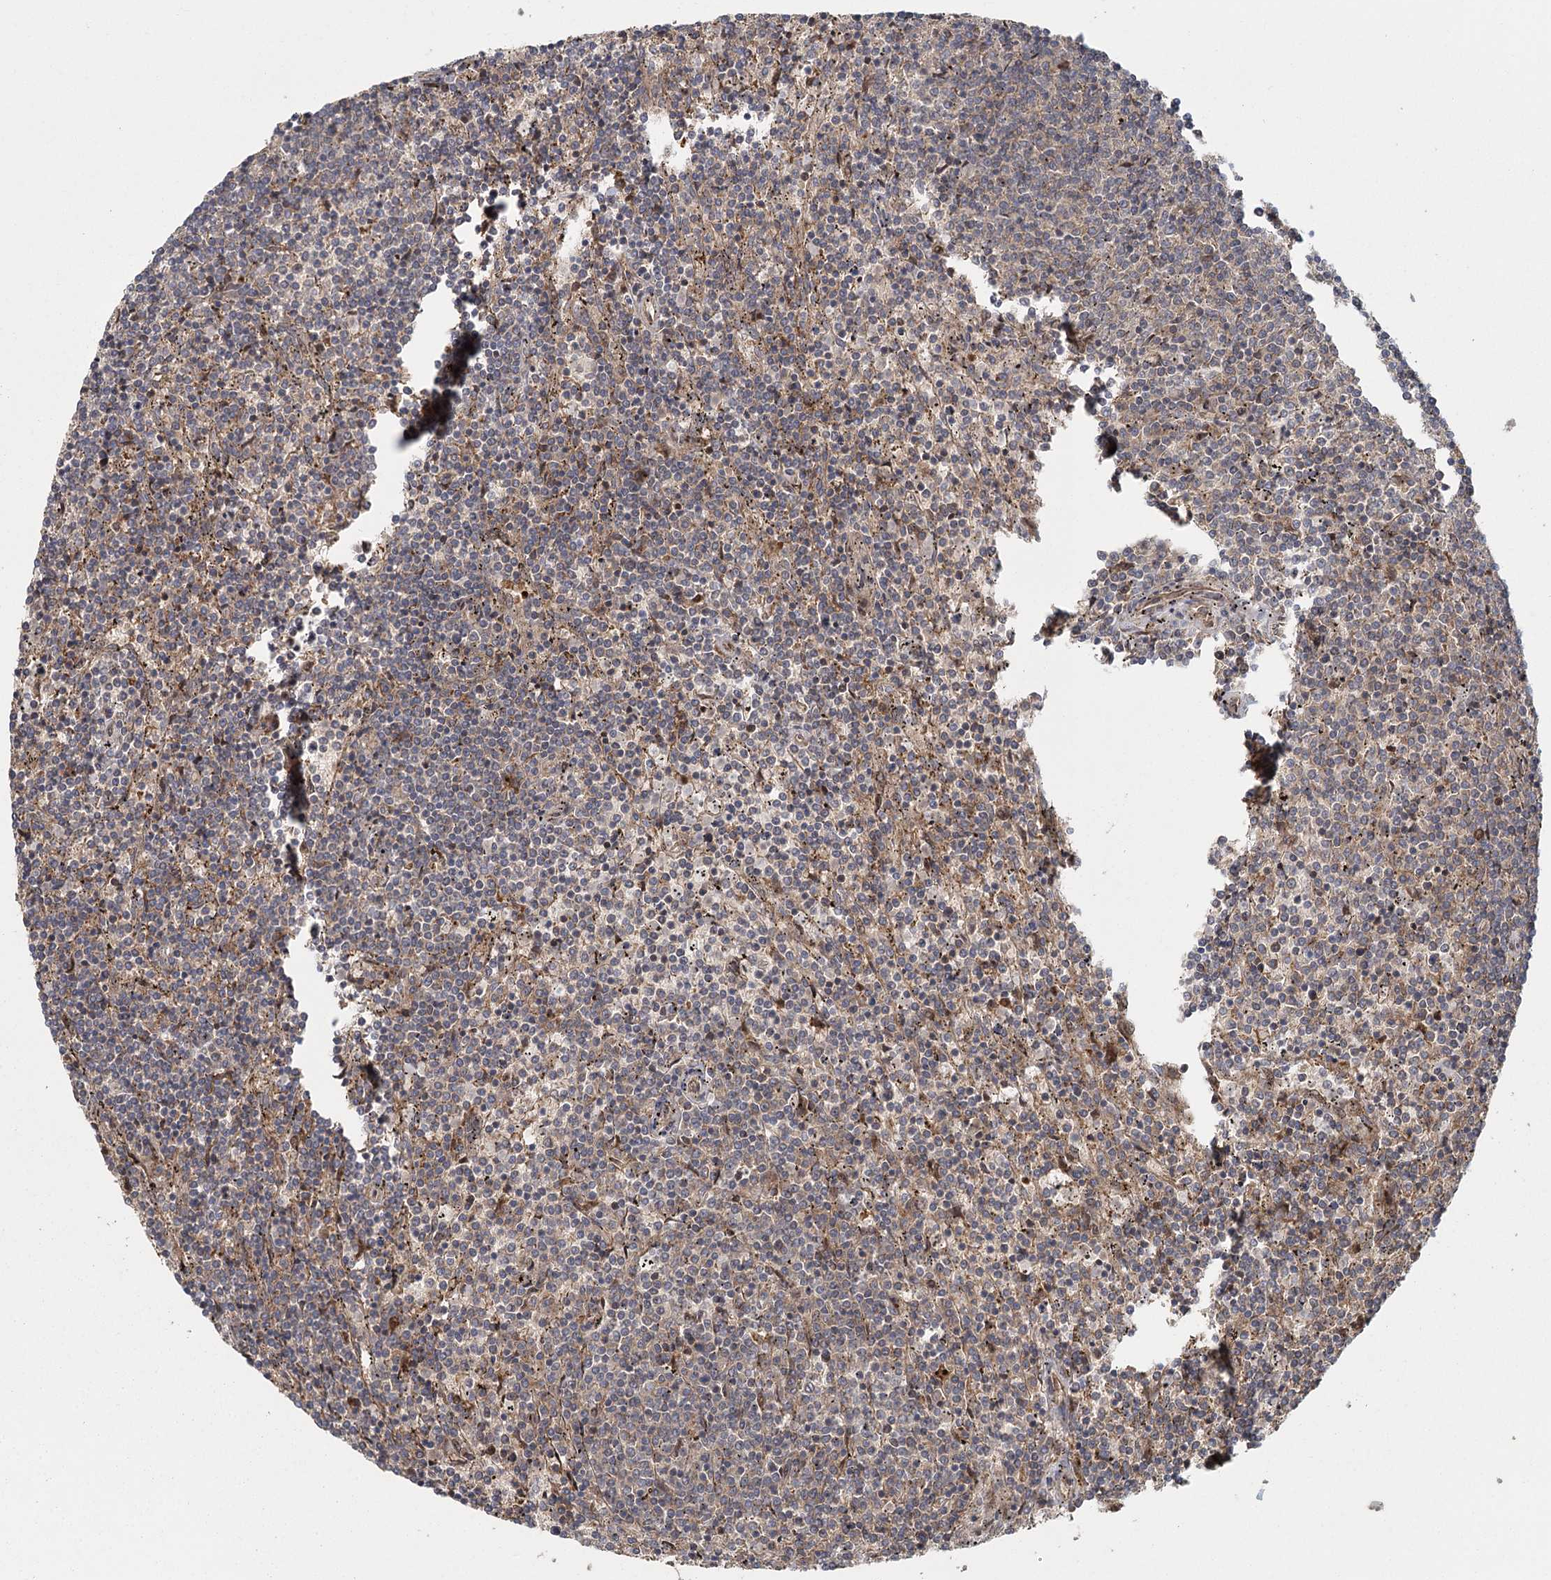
{"staining": {"intensity": "weak", "quantity": "<25%", "location": "cytoplasmic/membranous"}, "tissue": "lymphoma", "cell_type": "Tumor cells", "image_type": "cancer", "snomed": [{"axis": "morphology", "description": "Malignant lymphoma, non-Hodgkin's type, Low grade"}, {"axis": "topography", "description": "Spleen"}], "caption": "The immunohistochemistry image has no significant expression in tumor cells of lymphoma tissue. (DAB immunohistochemistry (IHC) visualized using brightfield microscopy, high magnification).", "gene": "RAPGEF6", "patient": {"sex": "female", "age": 50}}